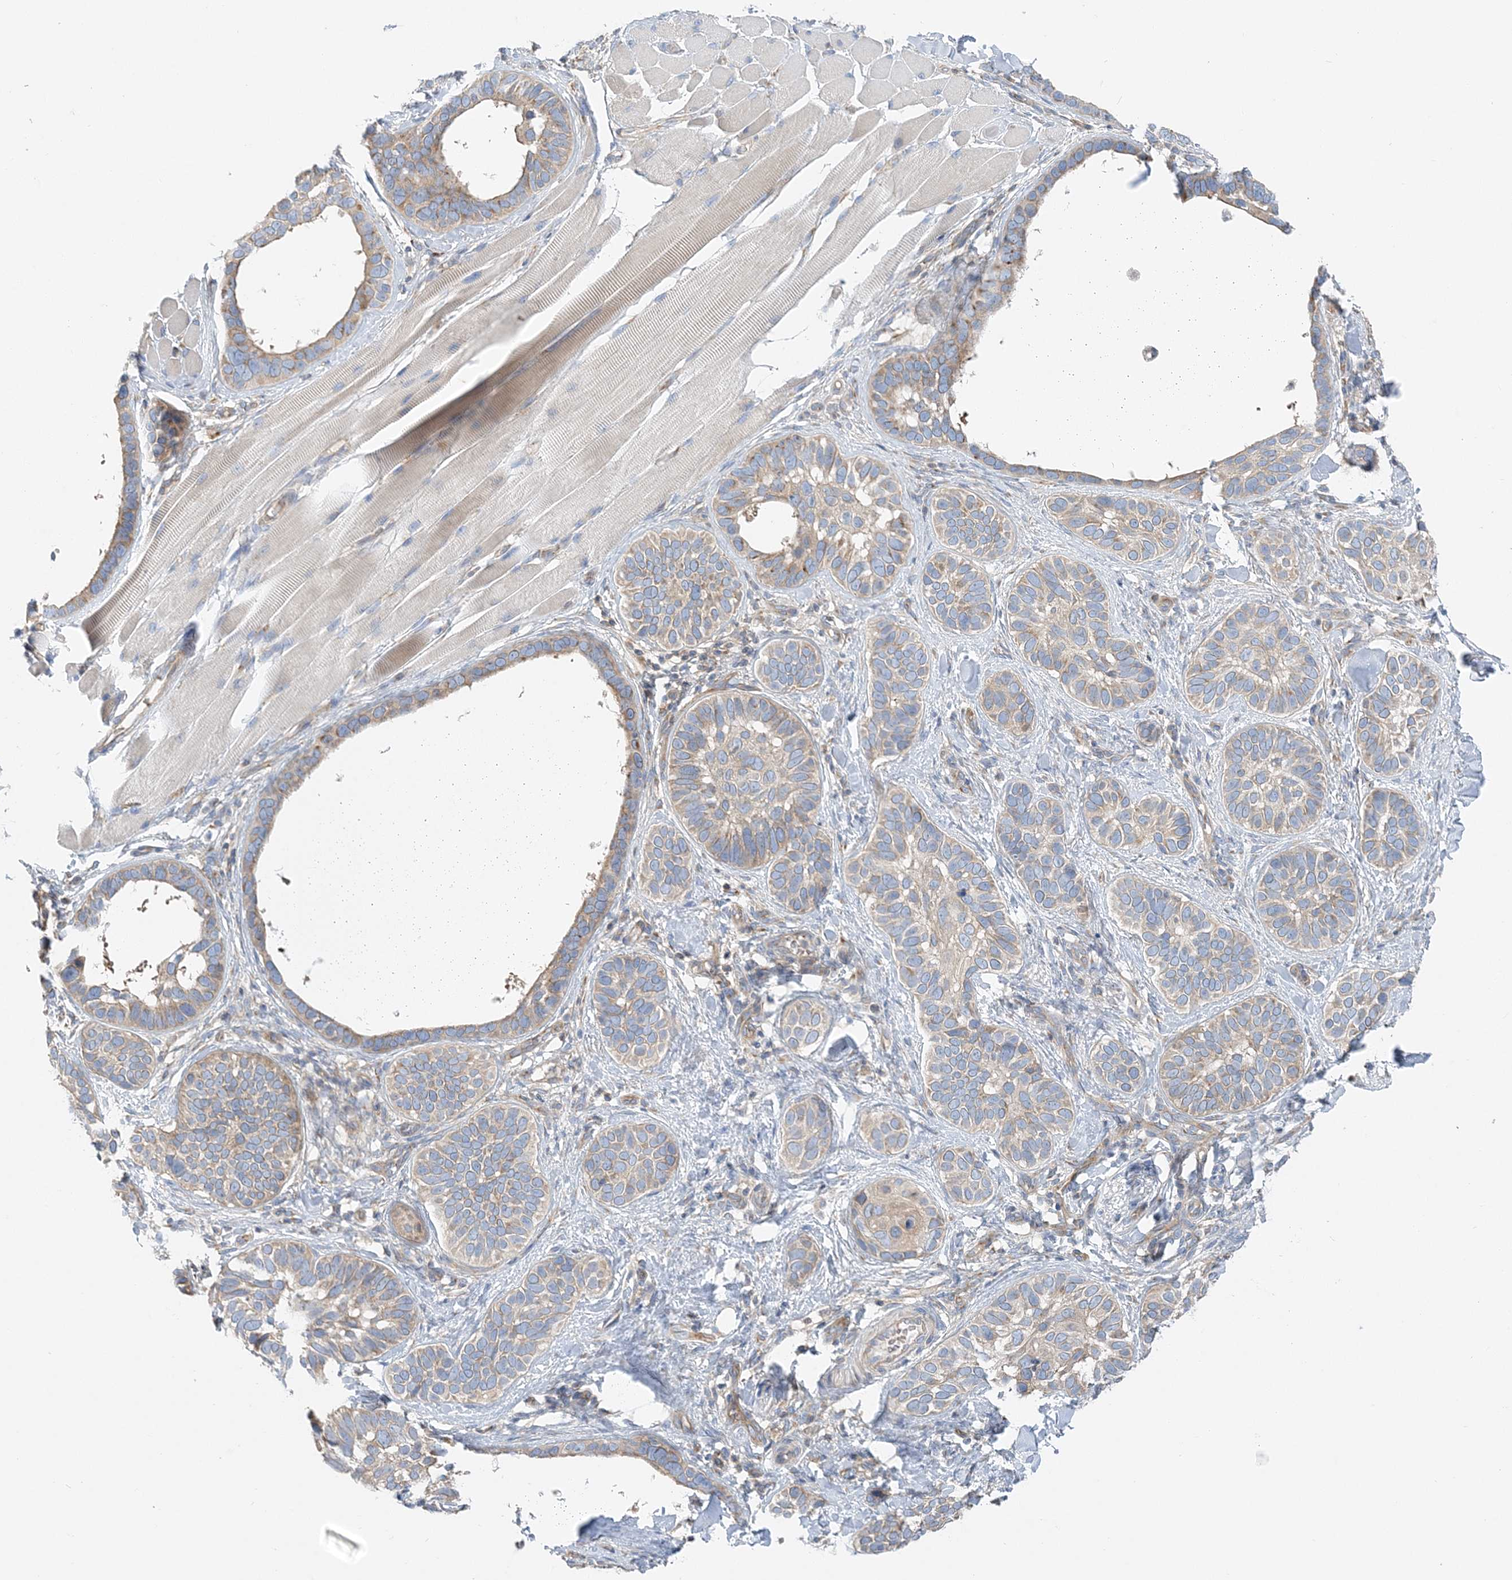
{"staining": {"intensity": "weak", "quantity": ">75%", "location": "cytoplasmic/membranous"}, "tissue": "skin cancer", "cell_type": "Tumor cells", "image_type": "cancer", "snomed": [{"axis": "morphology", "description": "Basal cell carcinoma"}, {"axis": "topography", "description": "Skin"}], "caption": "Immunohistochemistry (IHC) photomicrograph of neoplastic tissue: human skin basal cell carcinoma stained using IHC reveals low levels of weak protein expression localized specifically in the cytoplasmic/membranous of tumor cells, appearing as a cytoplasmic/membranous brown color.", "gene": "FAM114A2", "patient": {"sex": "male", "age": 62}}